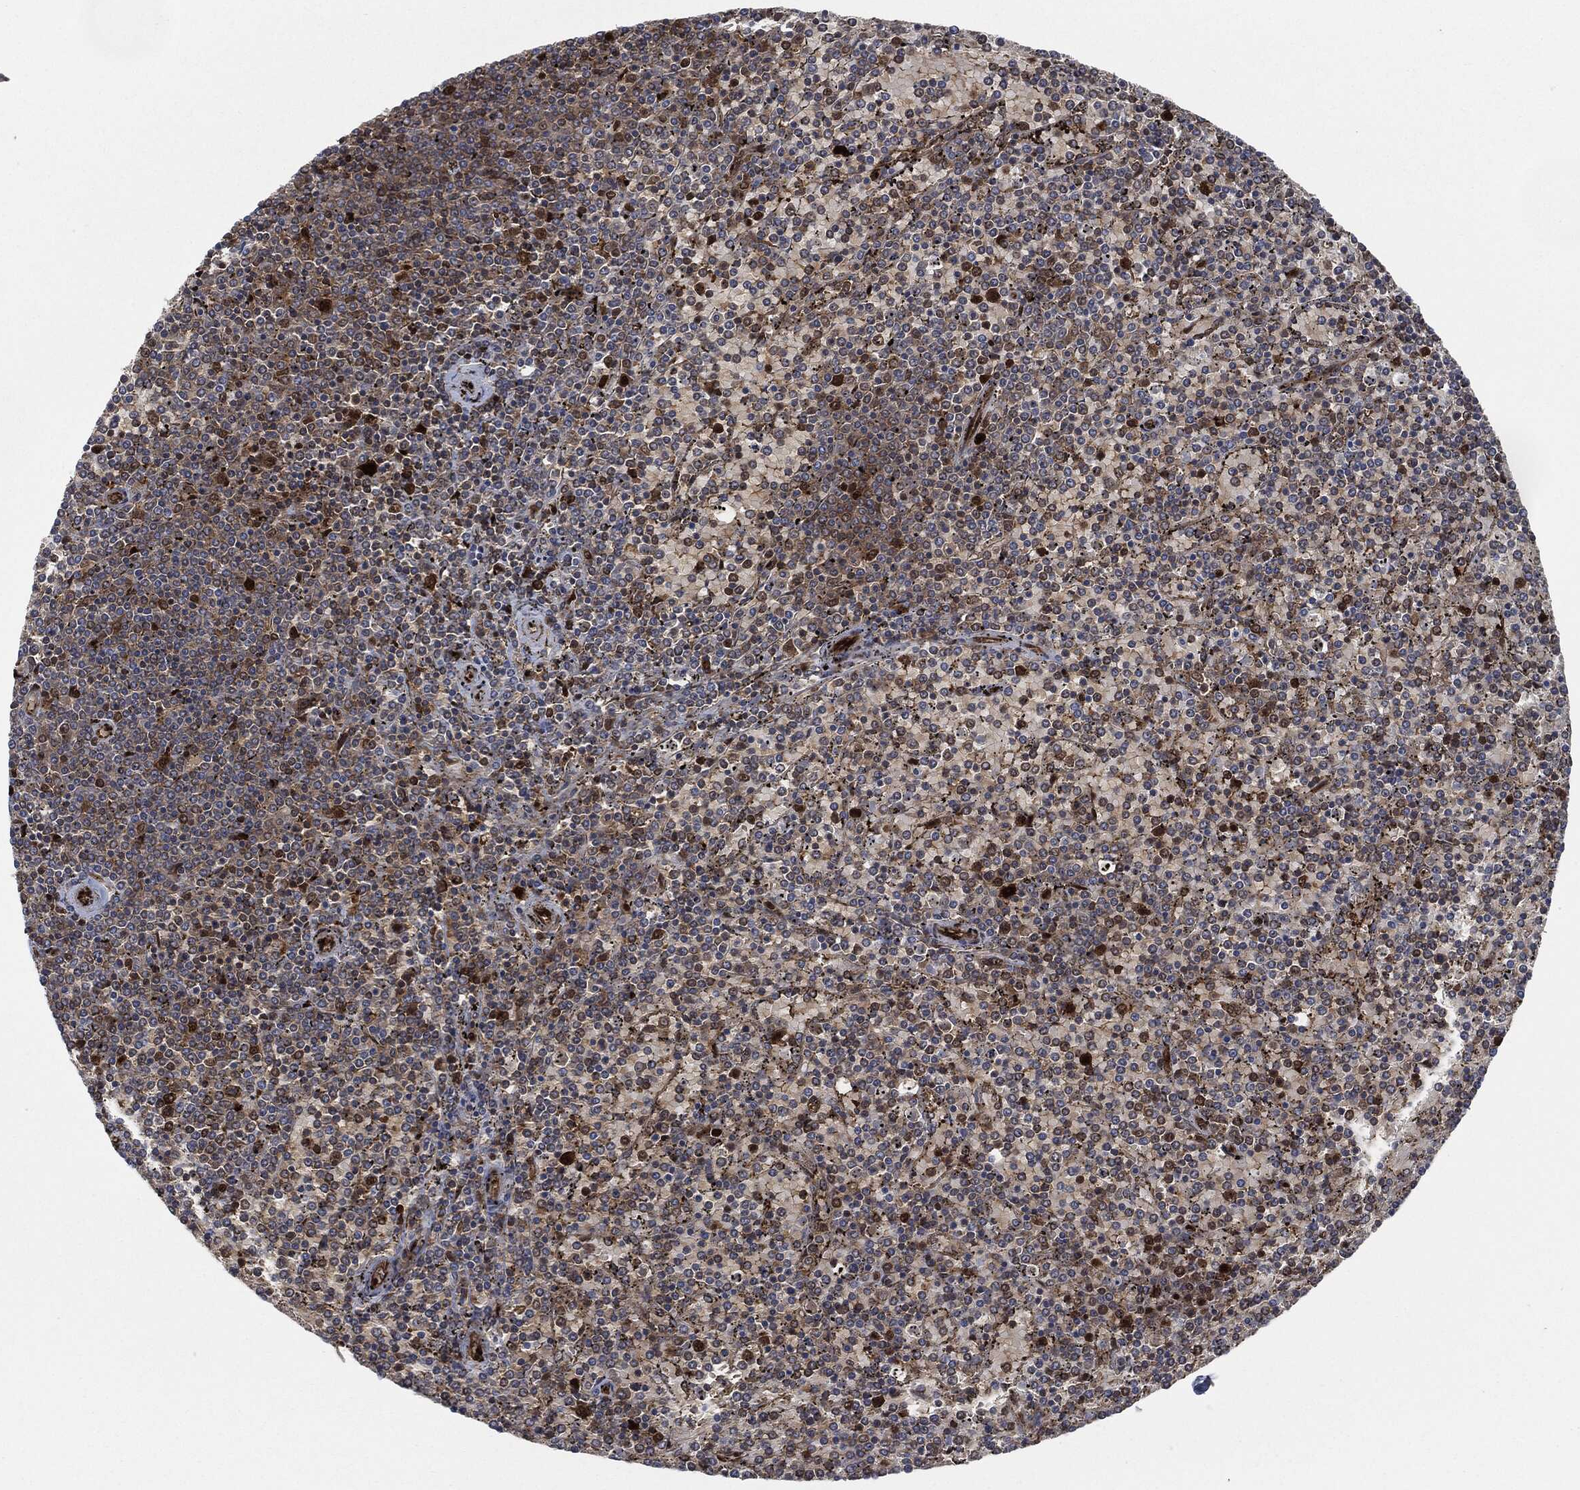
{"staining": {"intensity": "strong", "quantity": "<25%", "location": "cytoplasmic/membranous,nuclear"}, "tissue": "lymphoma", "cell_type": "Tumor cells", "image_type": "cancer", "snomed": [{"axis": "morphology", "description": "Malignant lymphoma, non-Hodgkin's type, Low grade"}, {"axis": "topography", "description": "Spleen"}], "caption": "A brown stain shows strong cytoplasmic/membranous and nuclear expression of a protein in lymphoma tumor cells. (DAB (3,3'-diaminobenzidine) IHC with brightfield microscopy, high magnification).", "gene": "DCTN1", "patient": {"sex": "female", "age": 77}}